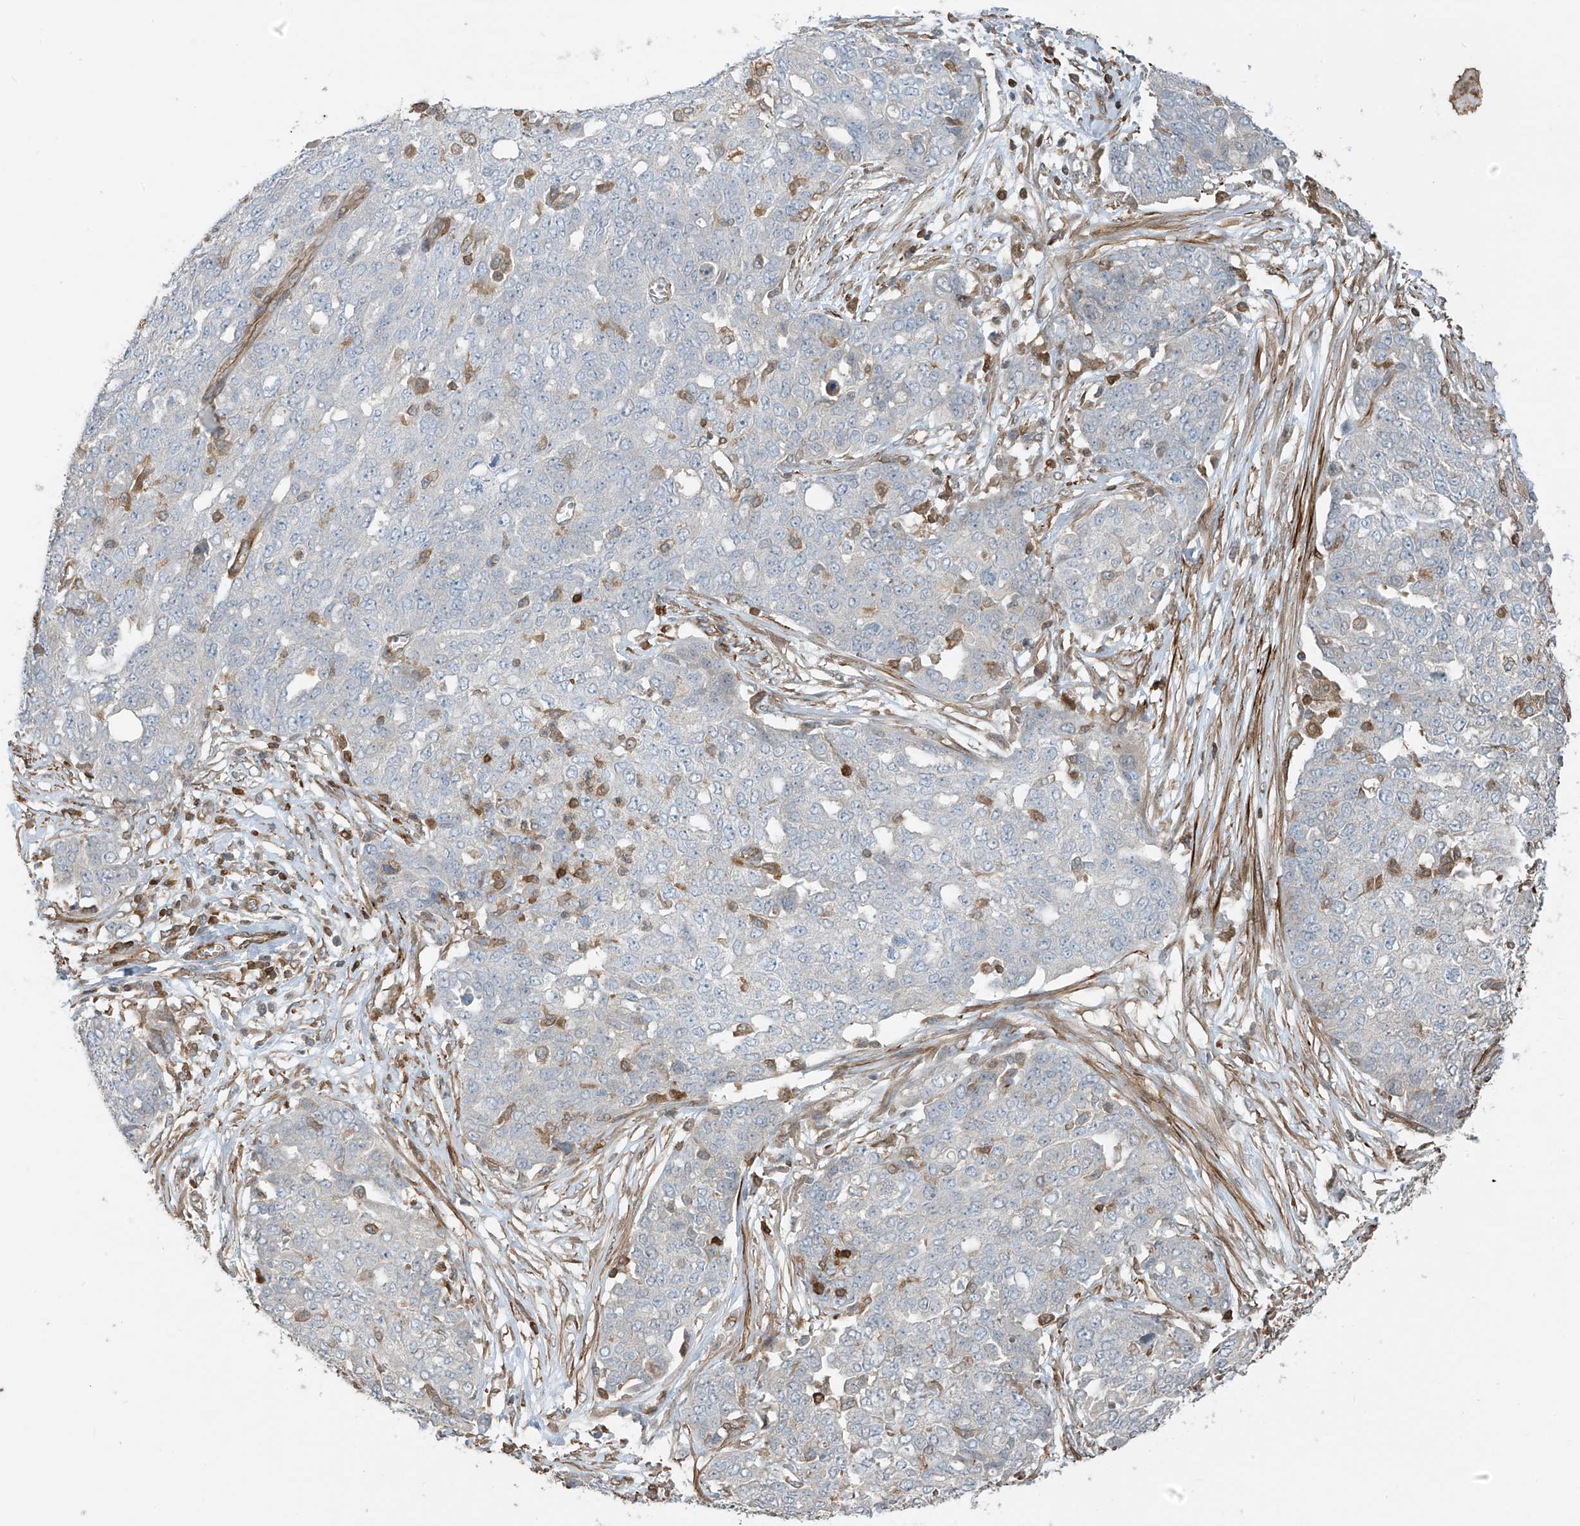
{"staining": {"intensity": "negative", "quantity": "none", "location": "none"}, "tissue": "ovarian cancer", "cell_type": "Tumor cells", "image_type": "cancer", "snomed": [{"axis": "morphology", "description": "Cystadenocarcinoma, serous, NOS"}, {"axis": "topography", "description": "Soft tissue"}, {"axis": "topography", "description": "Ovary"}], "caption": "The histopathology image displays no significant expression in tumor cells of serous cystadenocarcinoma (ovarian).", "gene": "SH3BGRL3", "patient": {"sex": "female", "age": 57}}